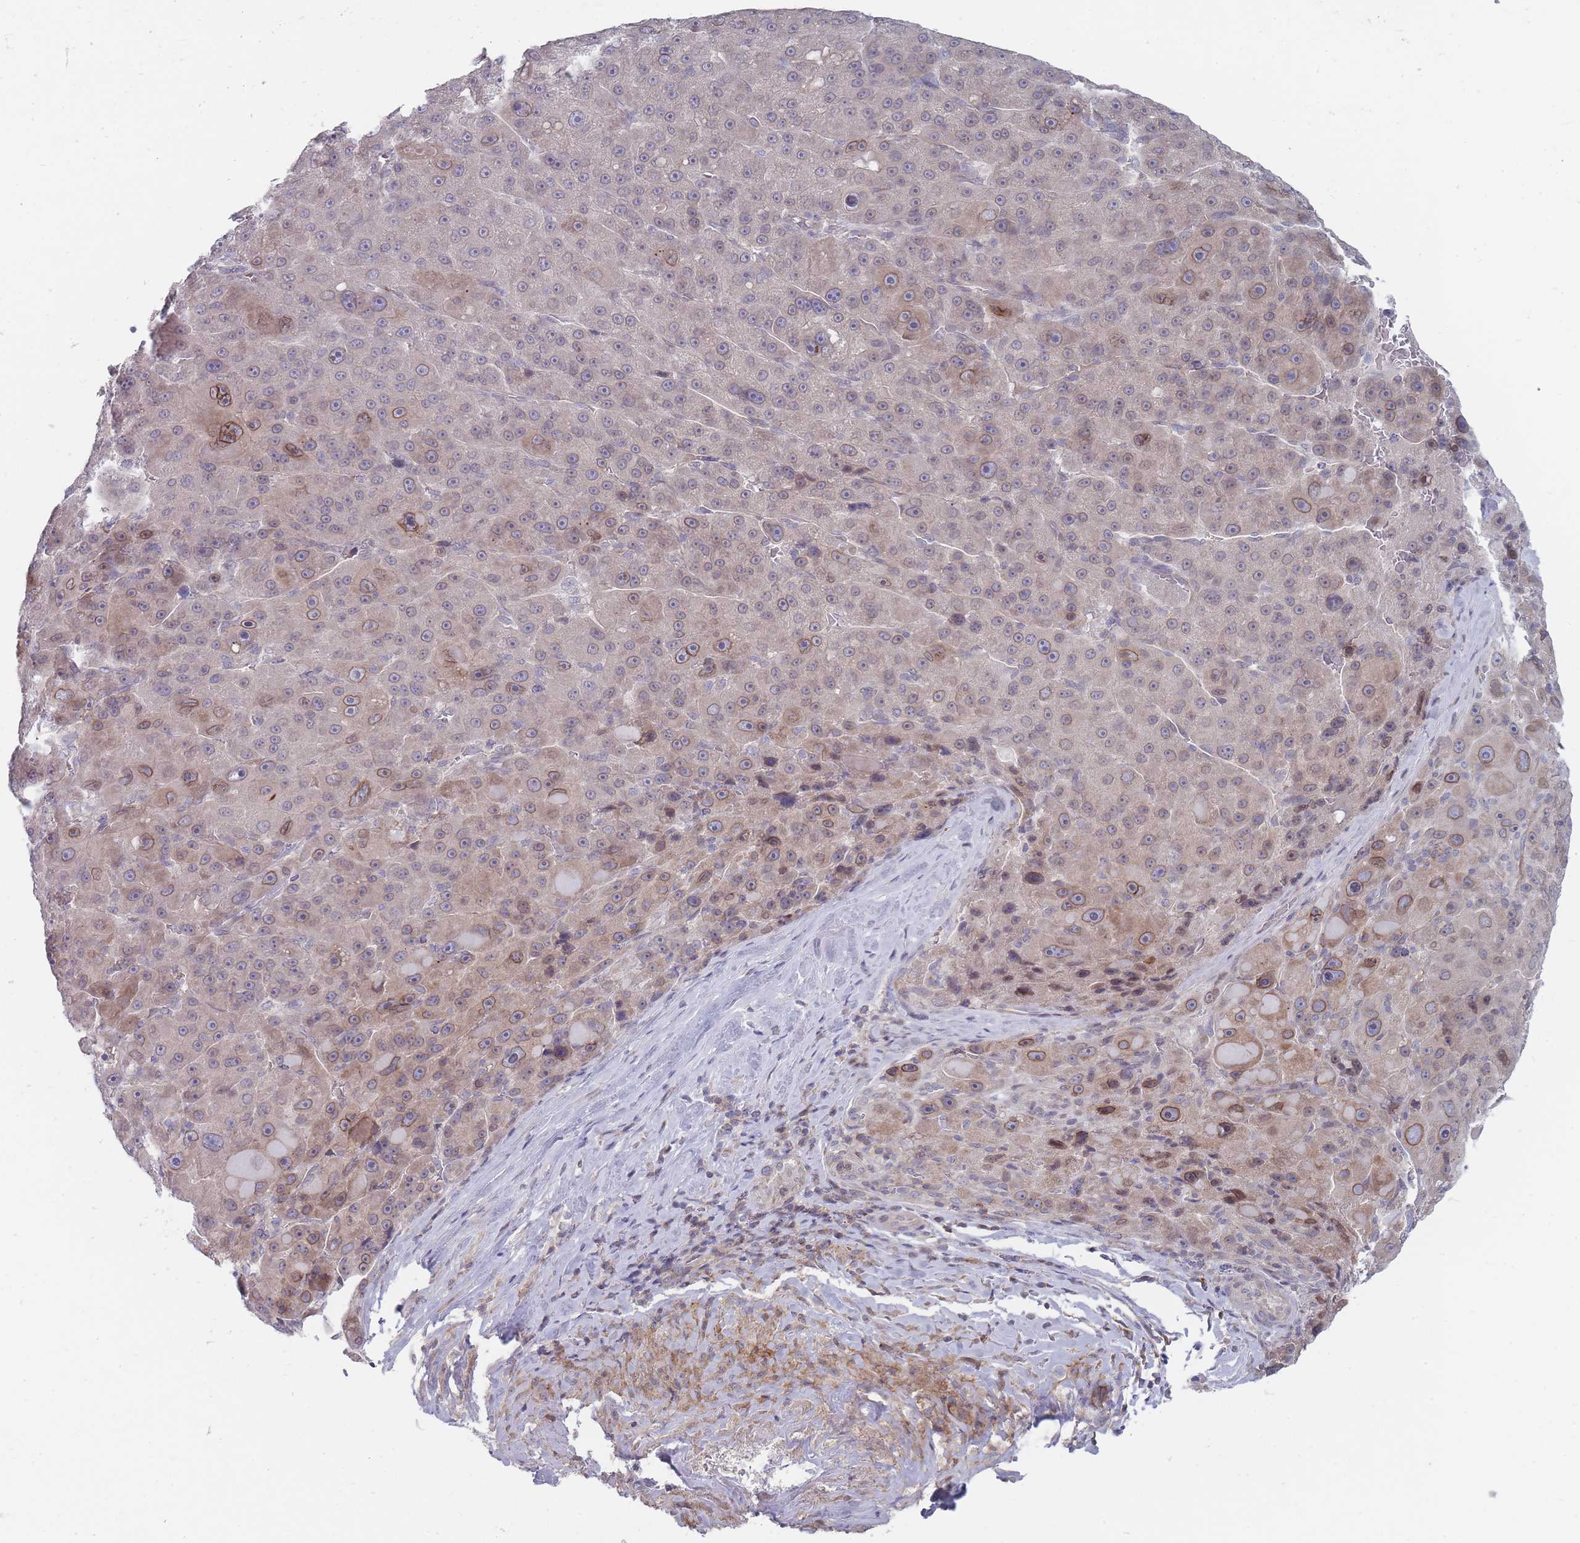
{"staining": {"intensity": "moderate", "quantity": "25%-75%", "location": "cytoplasmic/membranous"}, "tissue": "liver cancer", "cell_type": "Tumor cells", "image_type": "cancer", "snomed": [{"axis": "morphology", "description": "Carcinoma, Hepatocellular, NOS"}, {"axis": "topography", "description": "Liver"}], "caption": "Human liver hepatocellular carcinoma stained for a protein (brown) reveals moderate cytoplasmic/membranous positive positivity in approximately 25%-75% of tumor cells.", "gene": "PCDH12", "patient": {"sex": "male", "age": 76}}